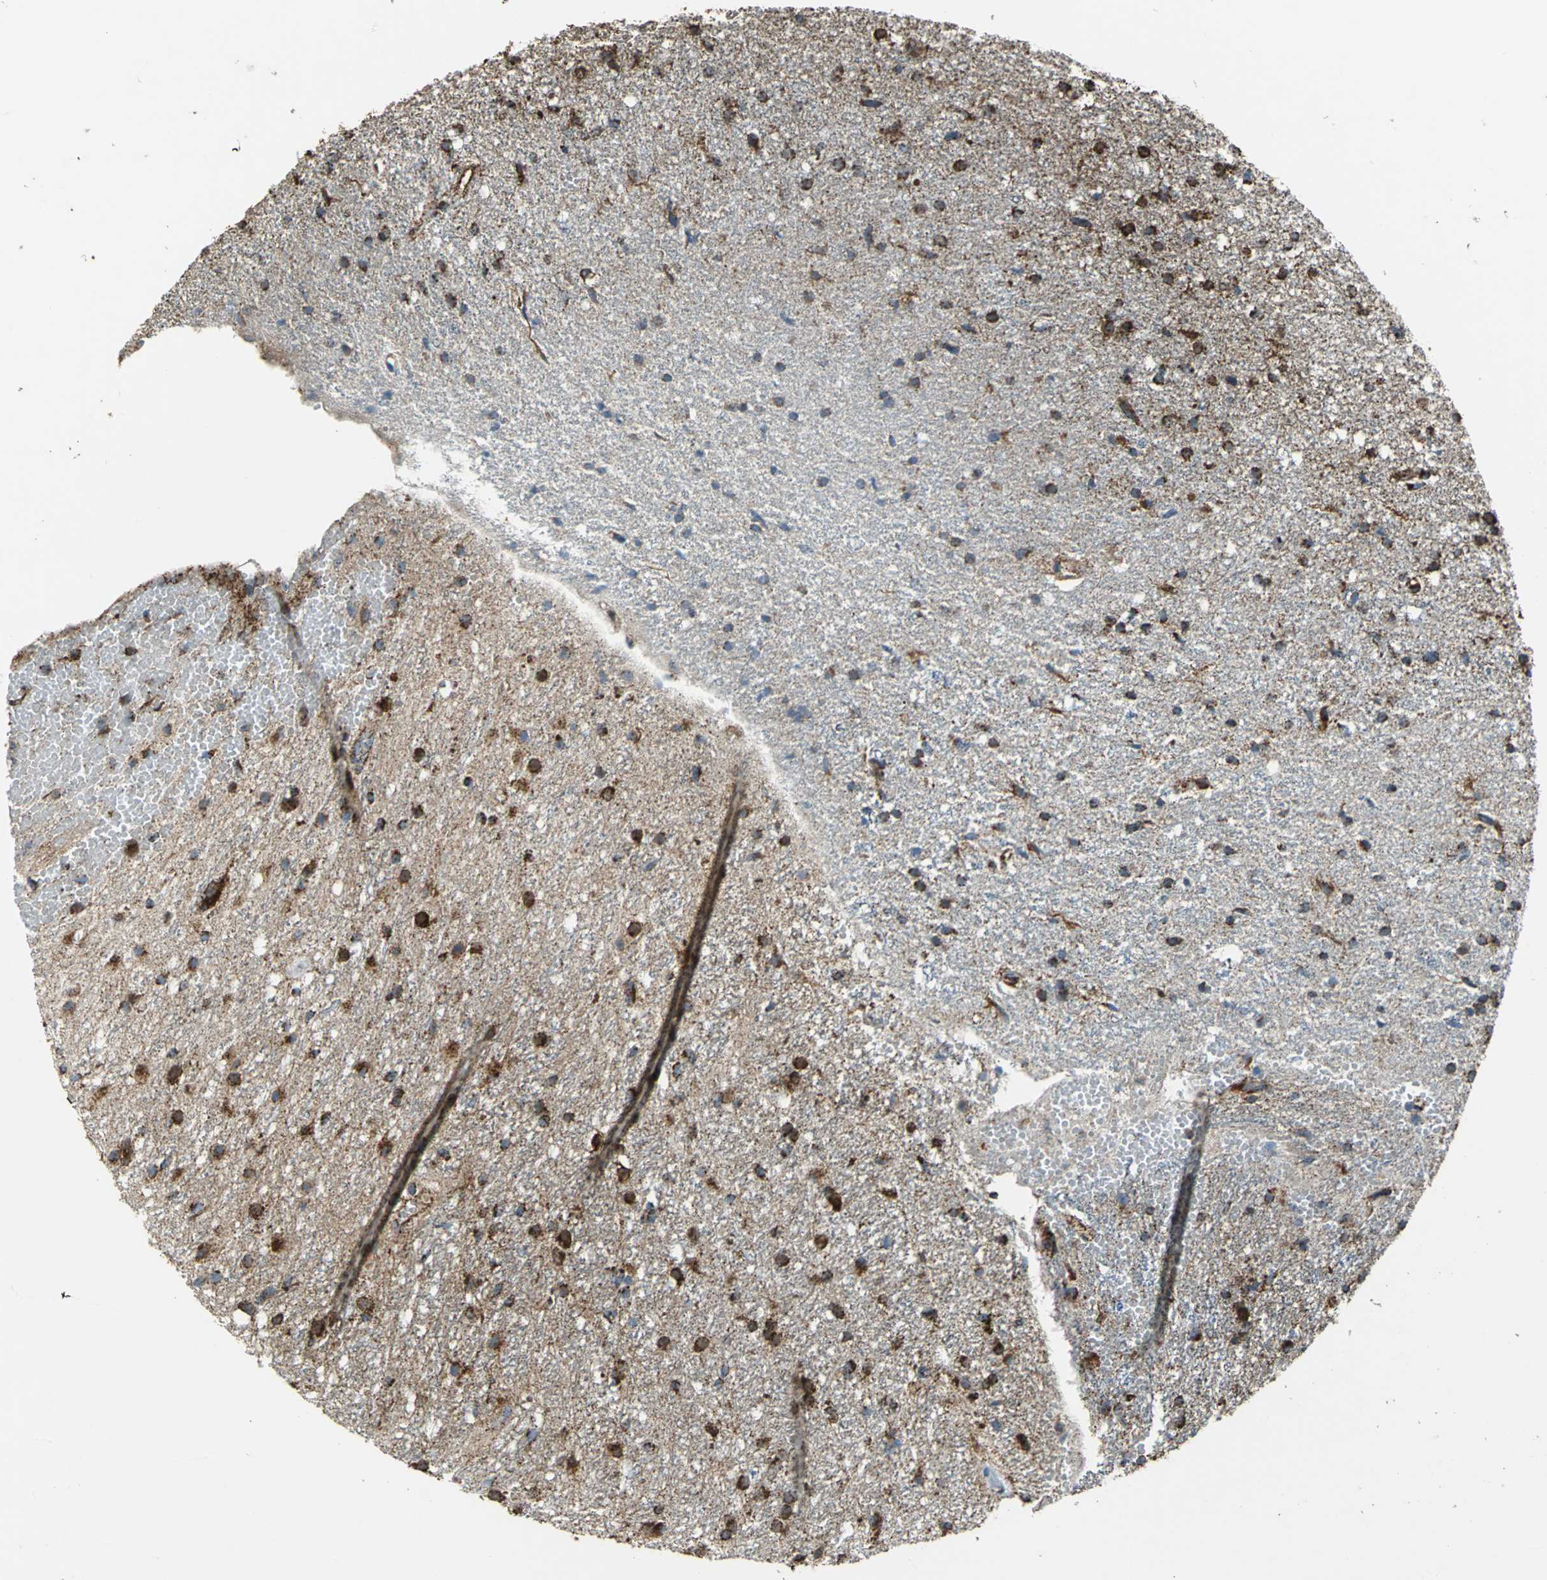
{"staining": {"intensity": "strong", "quantity": ">75%", "location": "cytoplasmic/membranous"}, "tissue": "glioma", "cell_type": "Tumor cells", "image_type": "cancer", "snomed": [{"axis": "morphology", "description": "Glioma, malignant, High grade"}, {"axis": "topography", "description": "Brain"}], "caption": "Immunohistochemical staining of human malignant glioma (high-grade) displays strong cytoplasmic/membranous protein expression in approximately >75% of tumor cells.", "gene": "ECH1", "patient": {"sex": "female", "age": 59}}